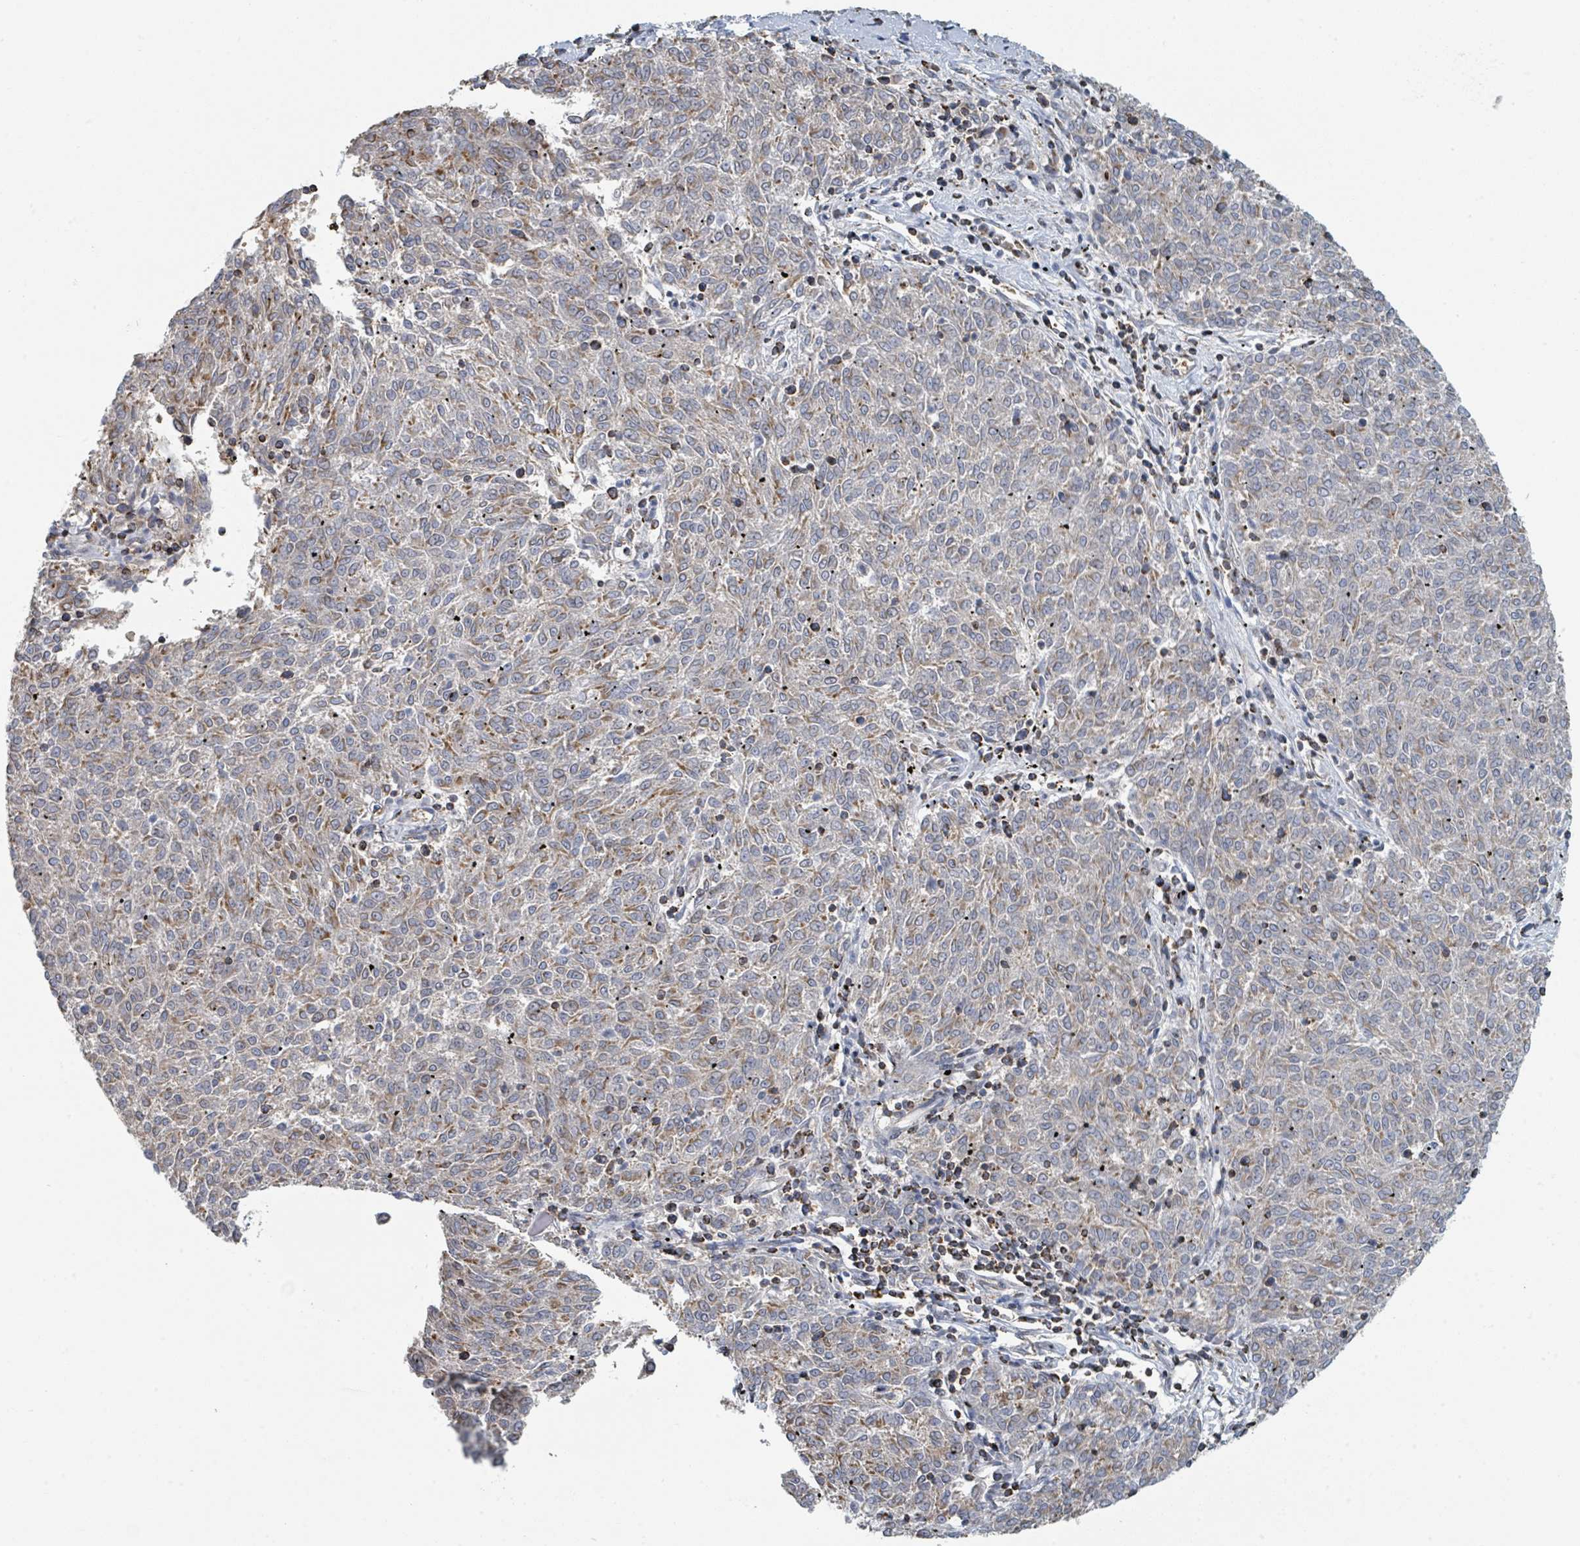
{"staining": {"intensity": "weak", "quantity": "25%-75%", "location": "cytoplasmic/membranous"}, "tissue": "melanoma", "cell_type": "Tumor cells", "image_type": "cancer", "snomed": [{"axis": "morphology", "description": "Malignant melanoma, NOS"}, {"axis": "topography", "description": "Skin"}], "caption": "A micrograph showing weak cytoplasmic/membranous staining in approximately 25%-75% of tumor cells in melanoma, as visualized by brown immunohistochemical staining.", "gene": "LRRC42", "patient": {"sex": "female", "age": 72}}